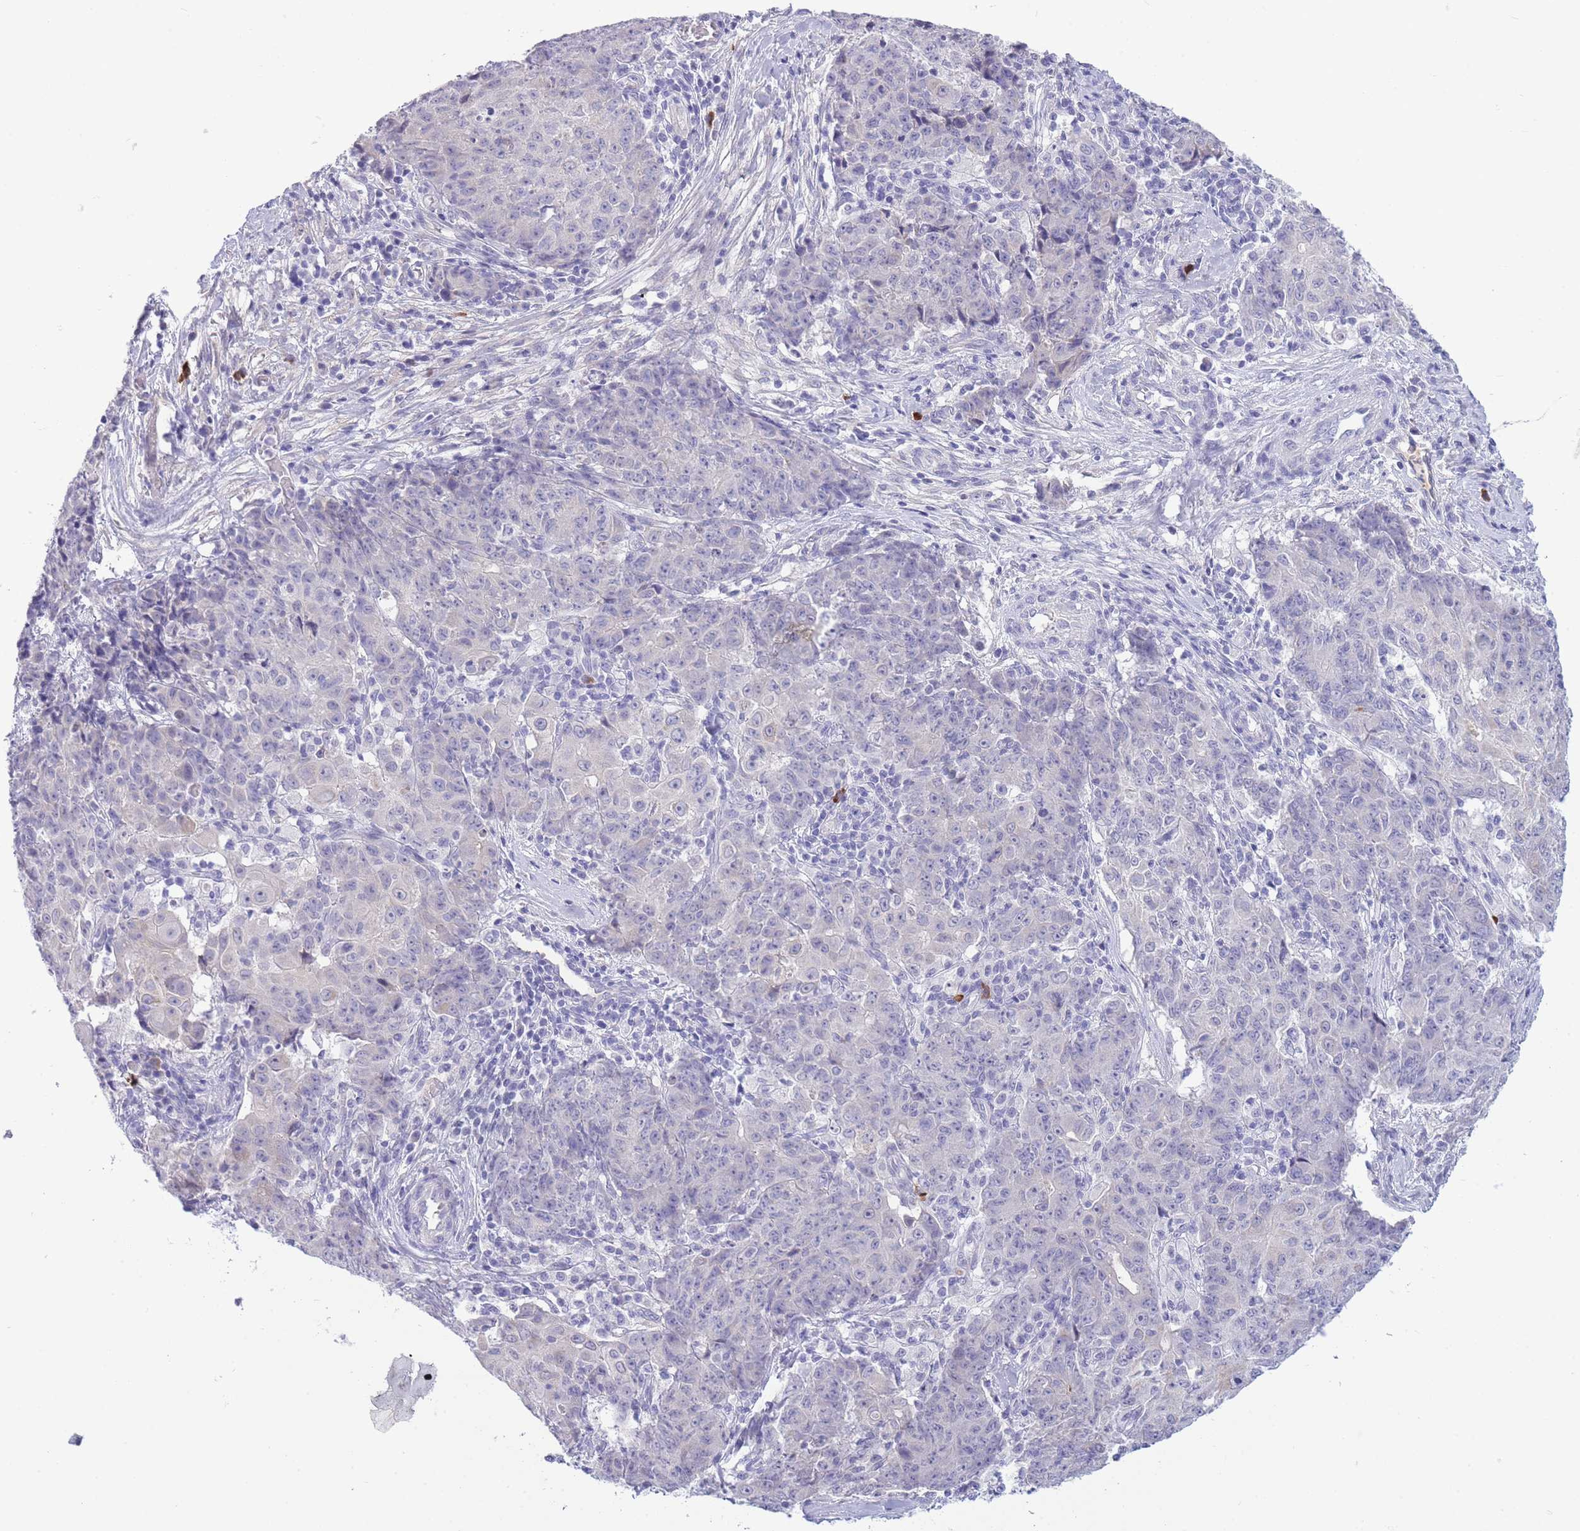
{"staining": {"intensity": "negative", "quantity": "none", "location": "none"}, "tissue": "ovarian cancer", "cell_type": "Tumor cells", "image_type": "cancer", "snomed": [{"axis": "morphology", "description": "Carcinoma, endometroid"}, {"axis": "topography", "description": "Ovary"}], "caption": "Tumor cells show no significant expression in ovarian endometroid carcinoma.", "gene": "ASAP3", "patient": {"sex": "female", "age": 42}}